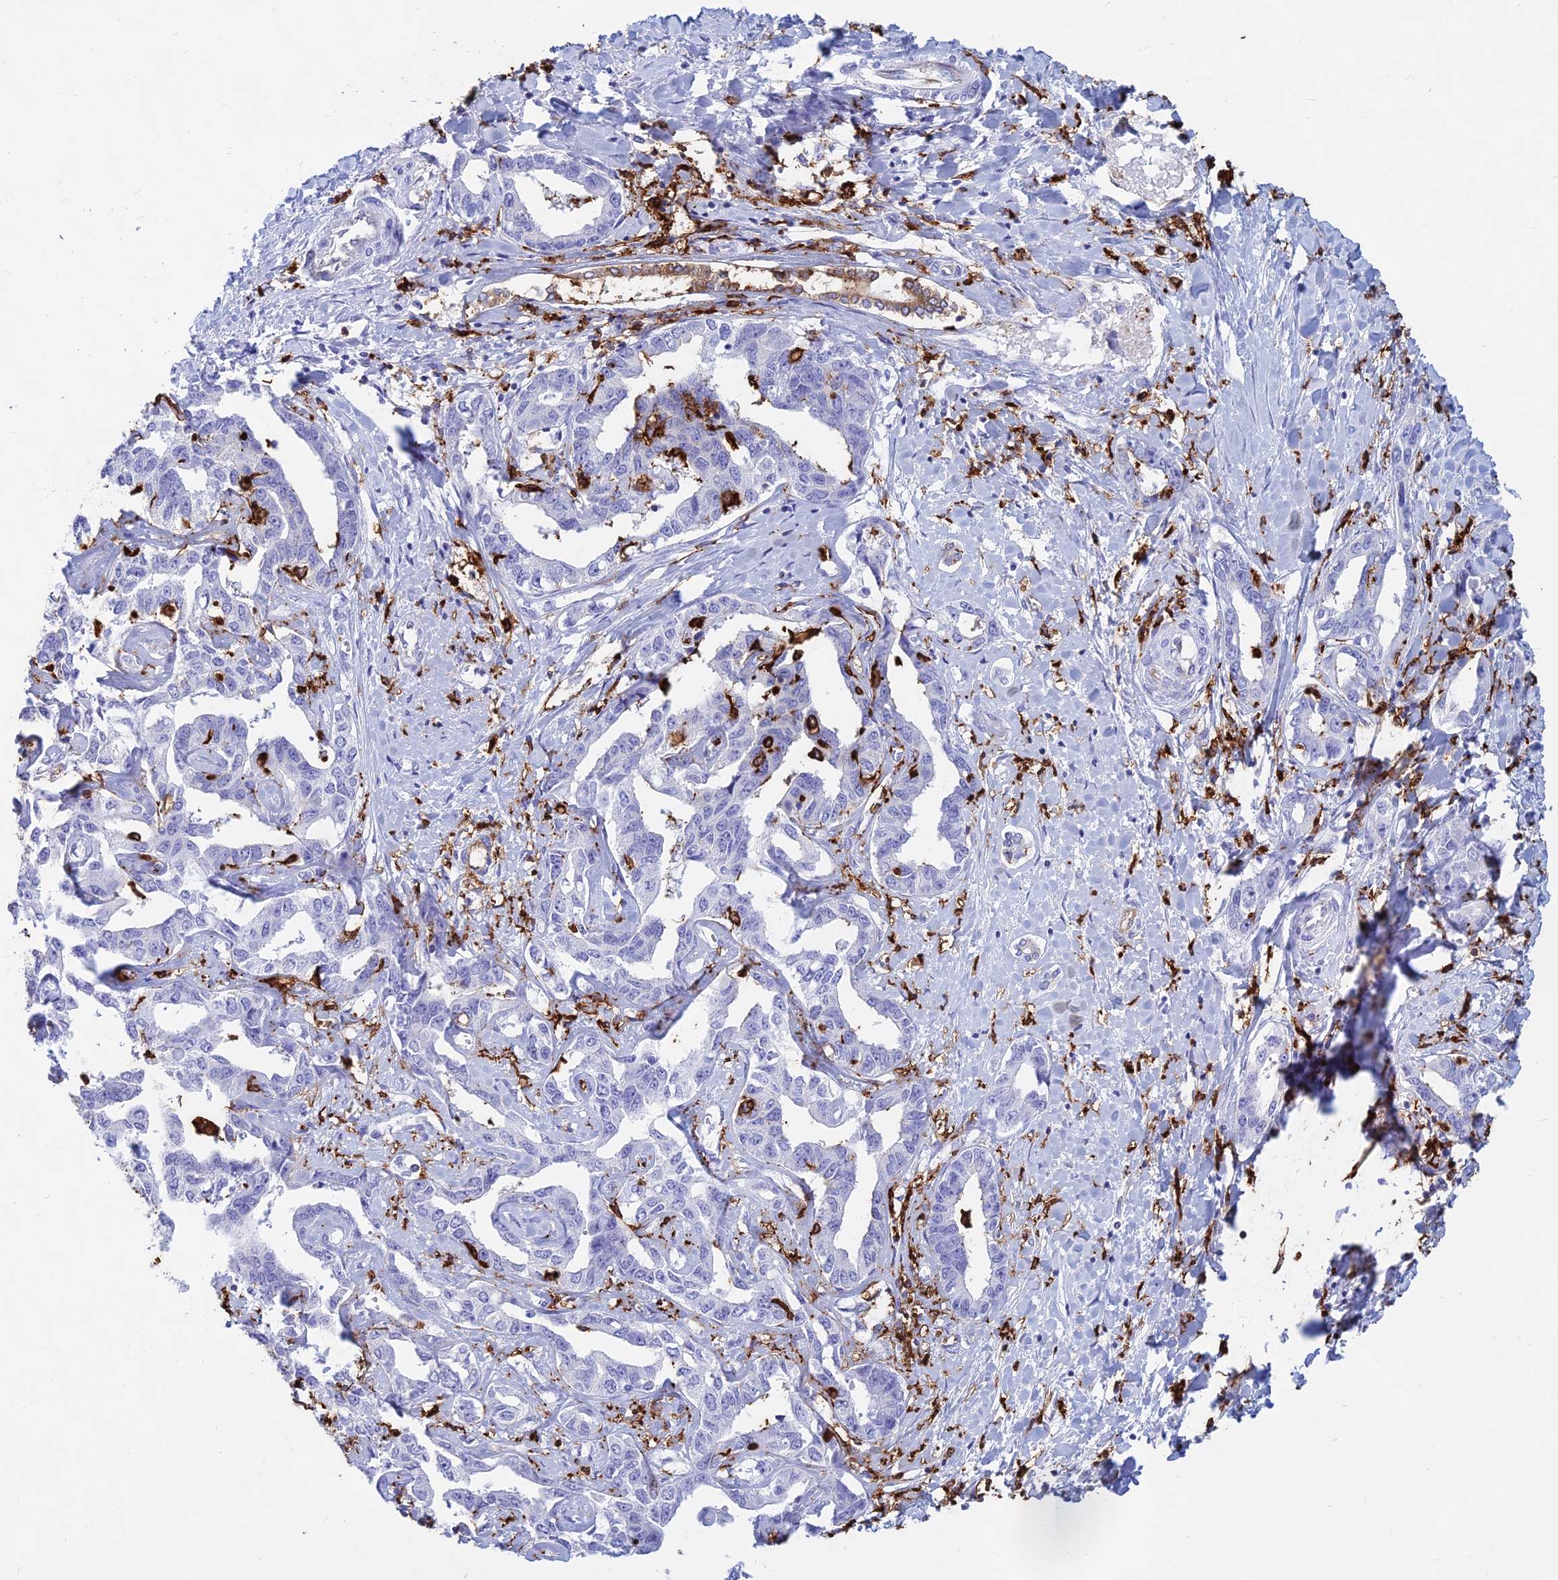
{"staining": {"intensity": "negative", "quantity": "none", "location": "none"}, "tissue": "liver cancer", "cell_type": "Tumor cells", "image_type": "cancer", "snomed": [{"axis": "morphology", "description": "Cholangiocarcinoma"}, {"axis": "topography", "description": "Liver"}], "caption": "This image is of cholangiocarcinoma (liver) stained with immunohistochemistry (IHC) to label a protein in brown with the nuclei are counter-stained blue. There is no expression in tumor cells.", "gene": "HLA-DRB1", "patient": {"sex": "male", "age": 59}}